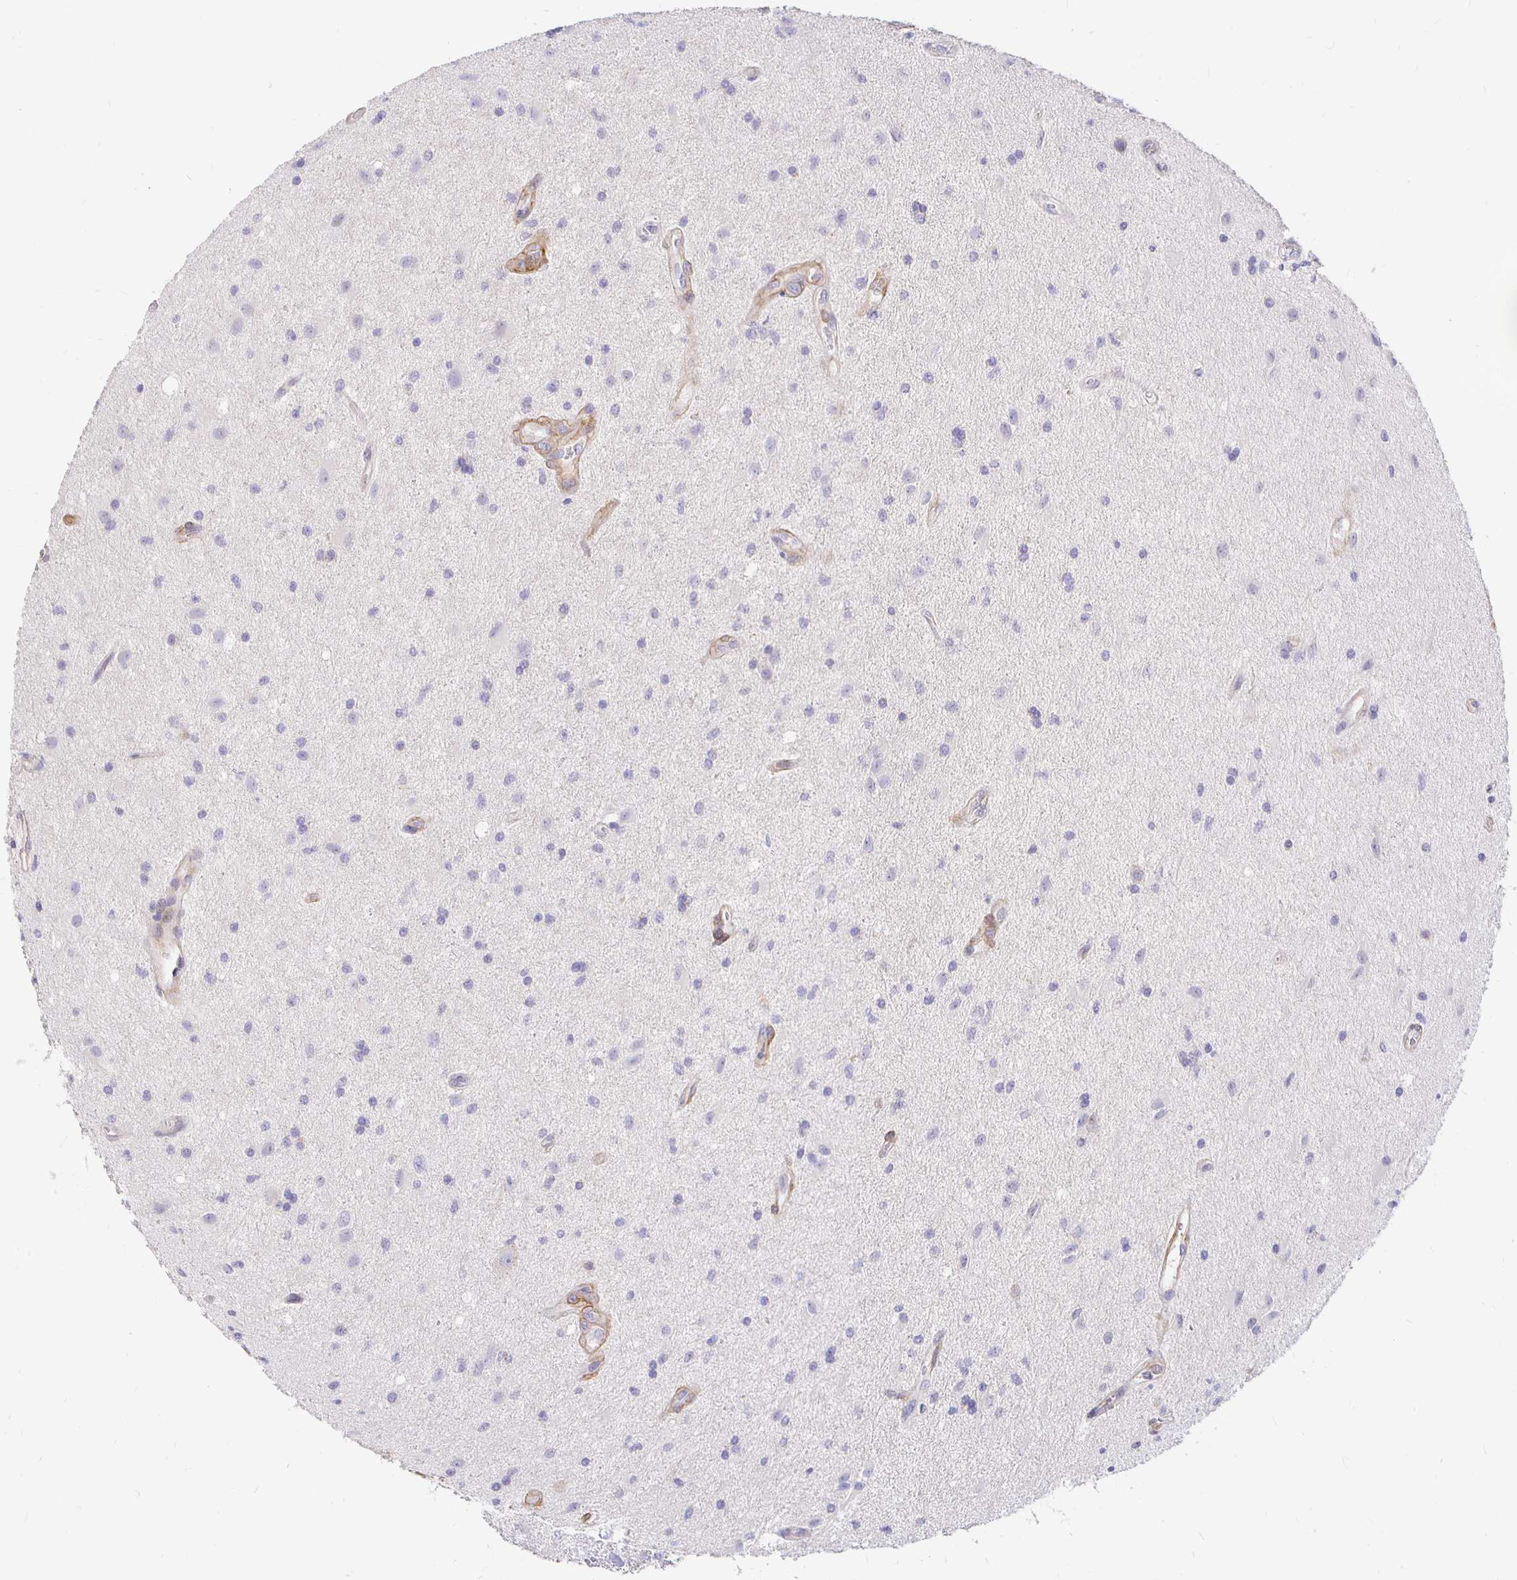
{"staining": {"intensity": "negative", "quantity": "none", "location": "none"}, "tissue": "glioma", "cell_type": "Tumor cells", "image_type": "cancer", "snomed": [{"axis": "morphology", "description": "Glioma, malignant, High grade"}, {"axis": "topography", "description": "Brain"}], "caption": "This is a image of immunohistochemistry staining of glioma, which shows no staining in tumor cells. The staining is performed using DAB brown chromogen with nuclei counter-stained in using hematoxylin.", "gene": "PALM2AKAP2", "patient": {"sex": "male", "age": 67}}